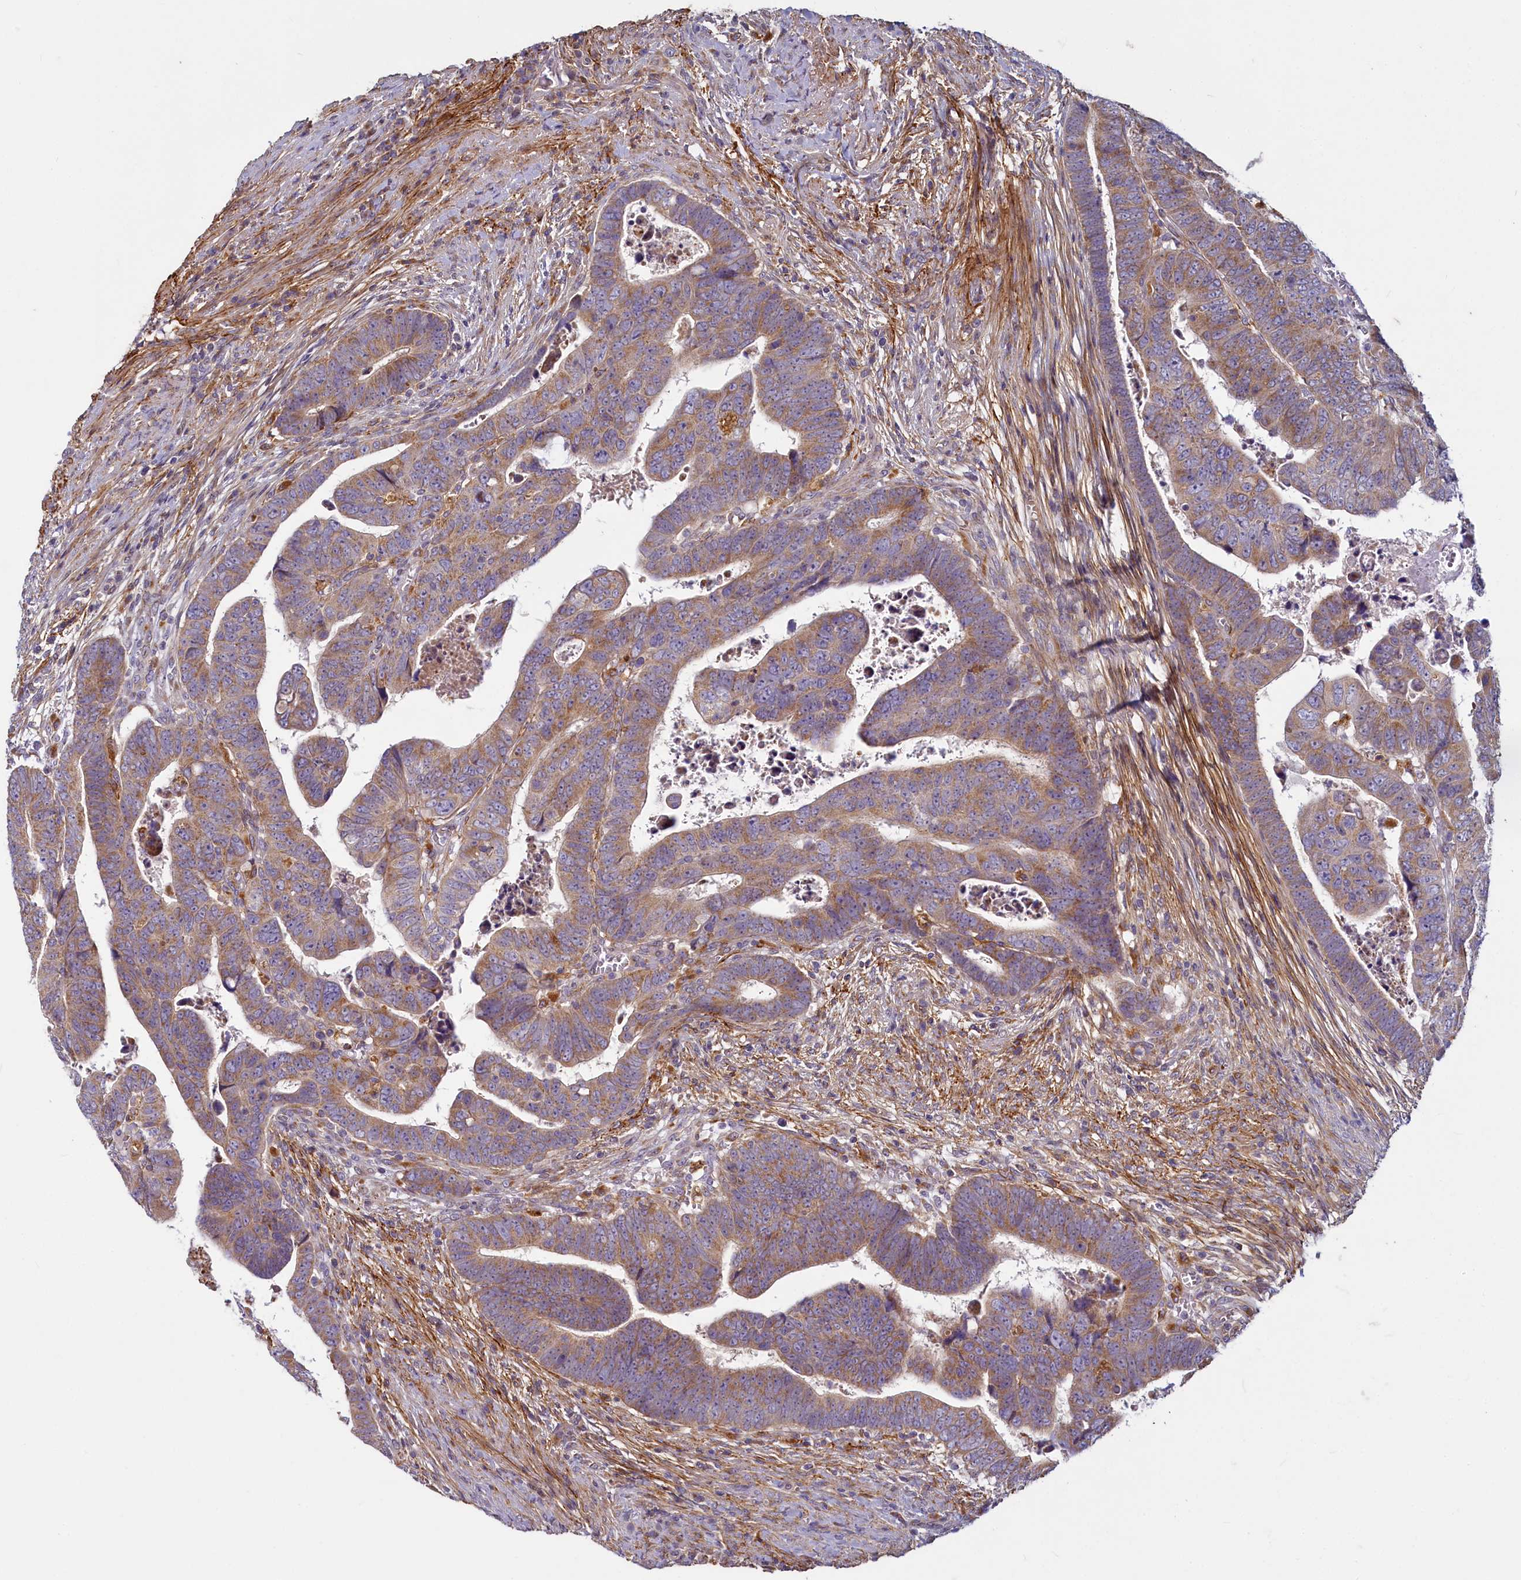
{"staining": {"intensity": "moderate", "quantity": ">75%", "location": "cytoplasmic/membranous"}, "tissue": "colorectal cancer", "cell_type": "Tumor cells", "image_type": "cancer", "snomed": [{"axis": "morphology", "description": "Normal tissue, NOS"}, {"axis": "morphology", "description": "Adenocarcinoma, NOS"}, {"axis": "topography", "description": "Rectum"}], "caption": "A brown stain shows moderate cytoplasmic/membranous expression of a protein in human colorectal adenocarcinoma tumor cells.", "gene": "ADCY2", "patient": {"sex": "female", "age": 65}}